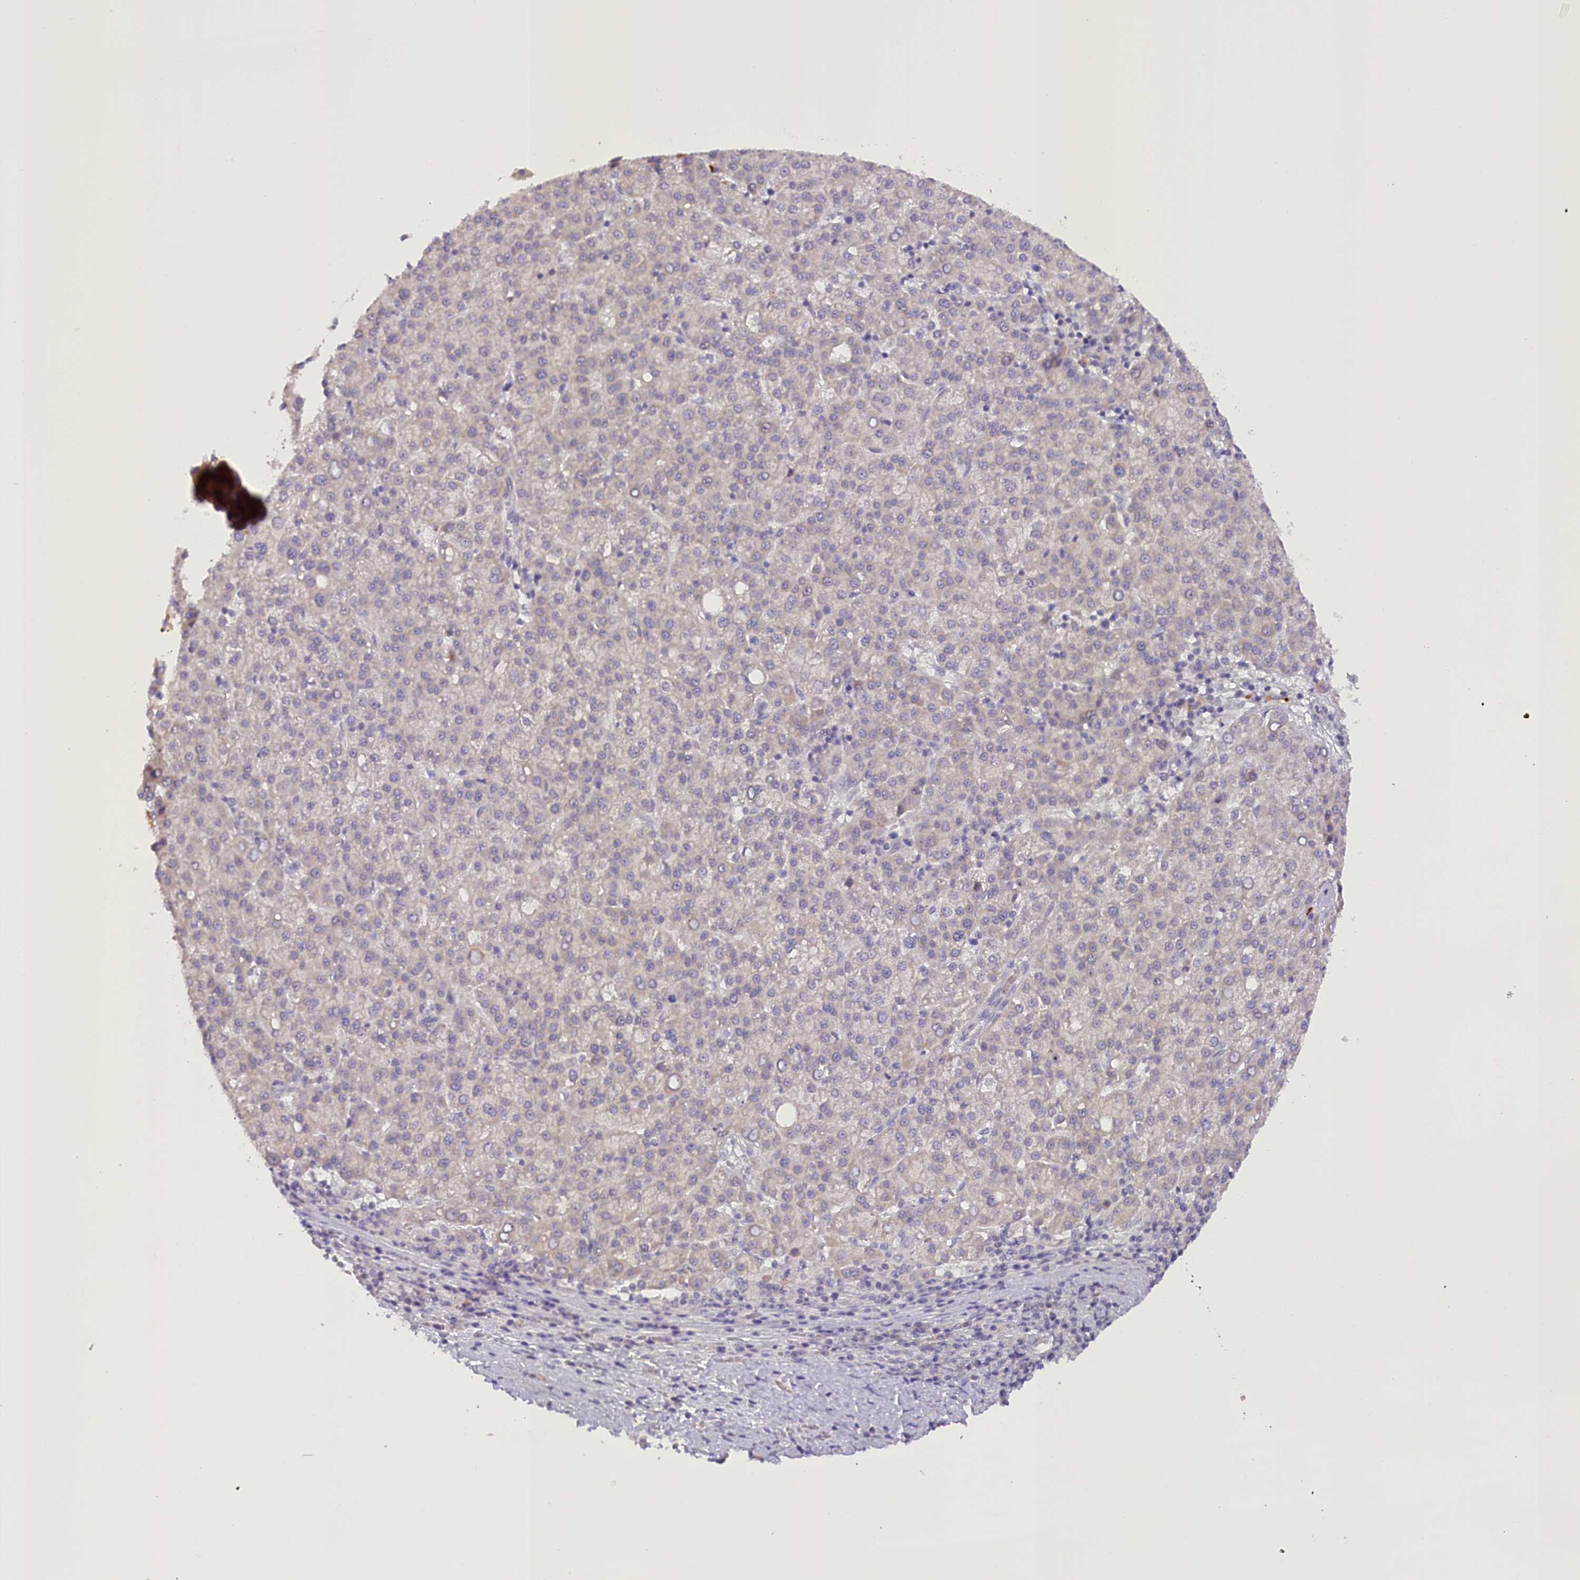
{"staining": {"intensity": "weak", "quantity": "<25%", "location": "cytoplasmic/membranous"}, "tissue": "liver cancer", "cell_type": "Tumor cells", "image_type": "cancer", "snomed": [{"axis": "morphology", "description": "Carcinoma, Hepatocellular, NOS"}, {"axis": "topography", "description": "Liver"}], "caption": "This is a histopathology image of IHC staining of liver cancer, which shows no positivity in tumor cells.", "gene": "DCUN1D1", "patient": {"sex": "female", "age": 58}}